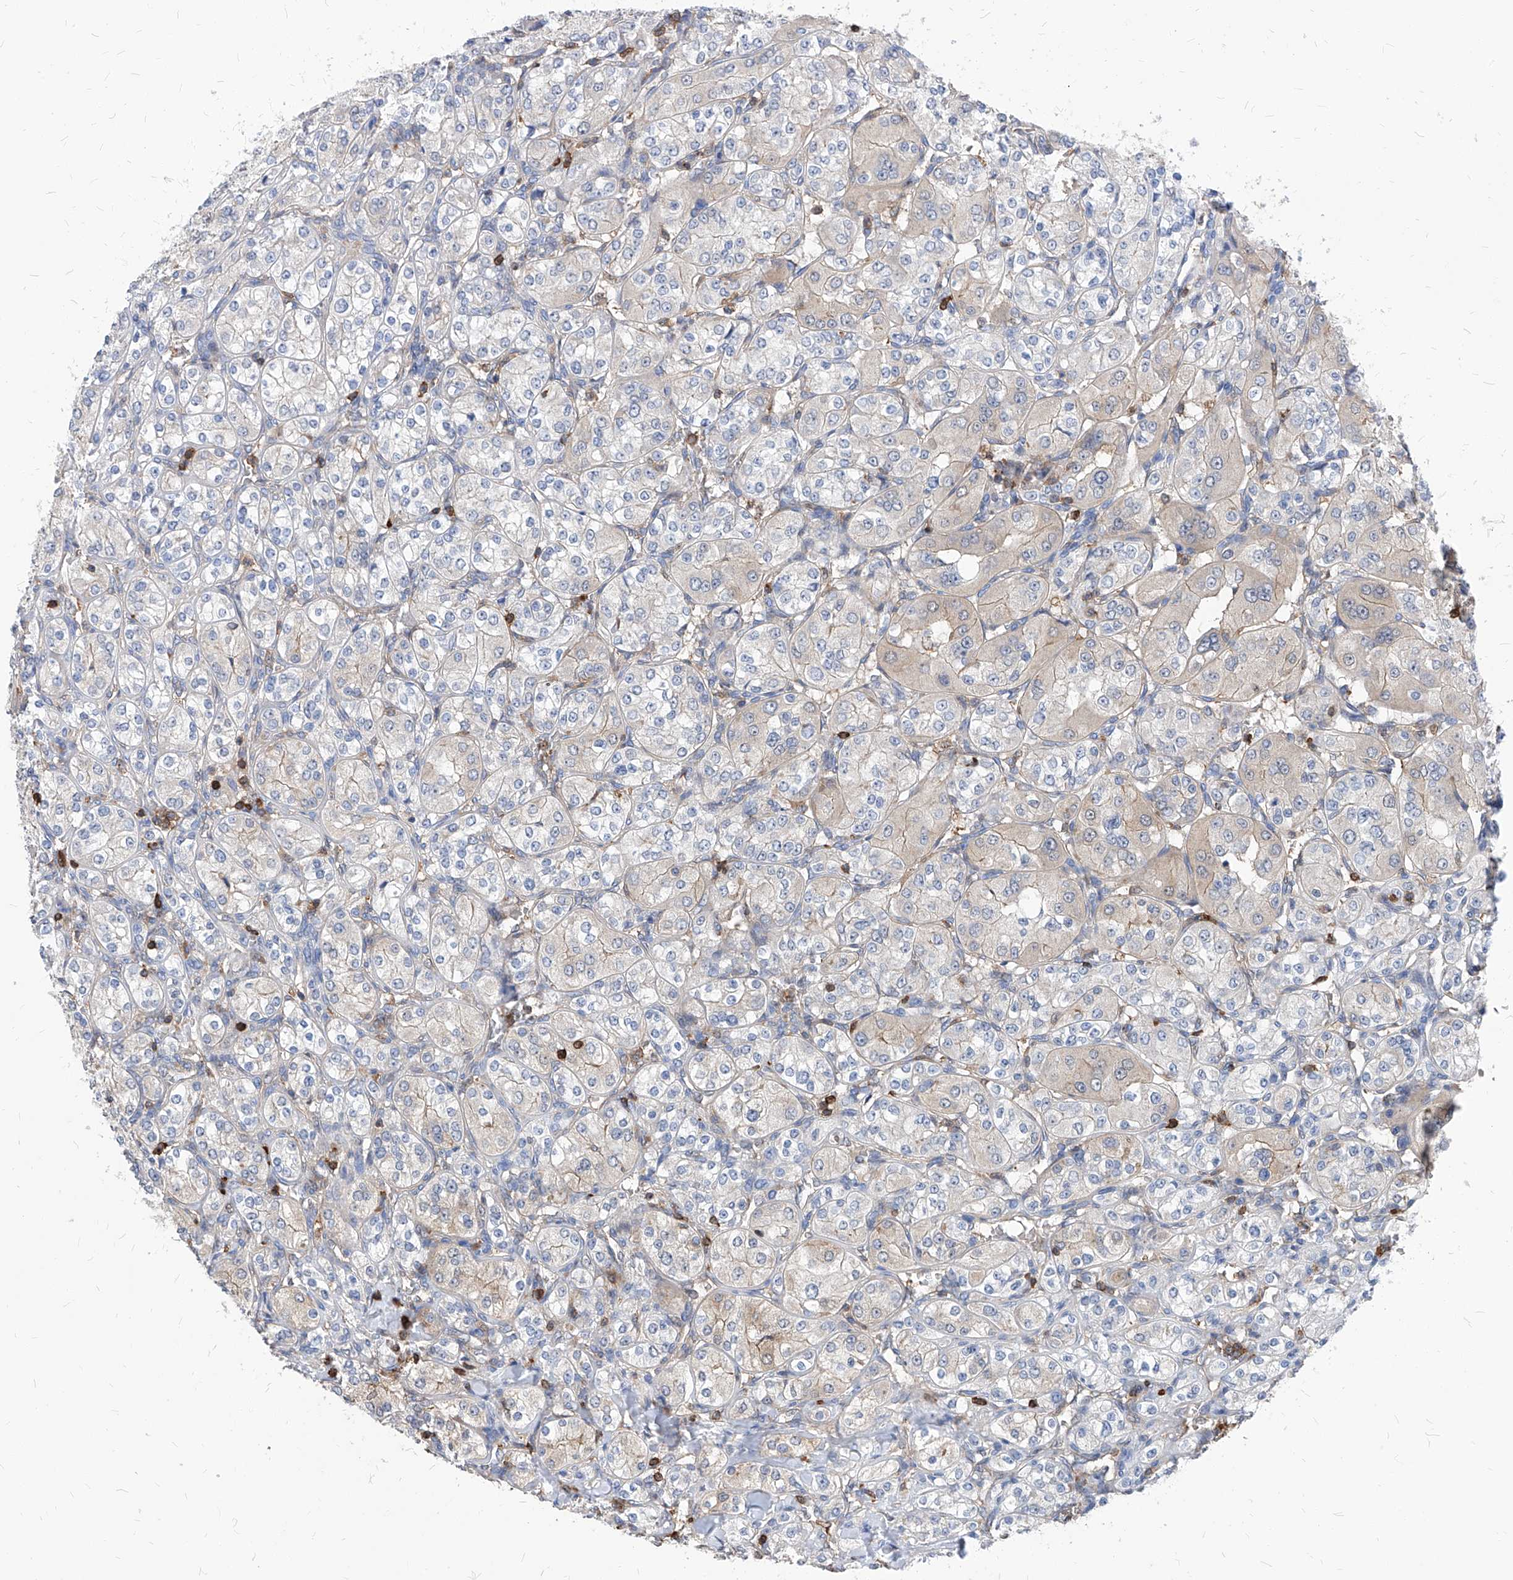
{"staining": {"intensity": "negative", "quantity": "none", "location": "none"}, "tissue": "renal cancer", "cell_type": "Tumor cells", "image_type": "cancer", "snomed": [{"axis": "morphology", "description": "Adenocarcinoma, NOS"}, {"axis": "topography", "description": "Kidney"}], "caption": "There is no significant staining in tumor cells of renal adenocarcinoma.", "gene": "ABRACL", "patient": {"sex": "male", "age": 77}}